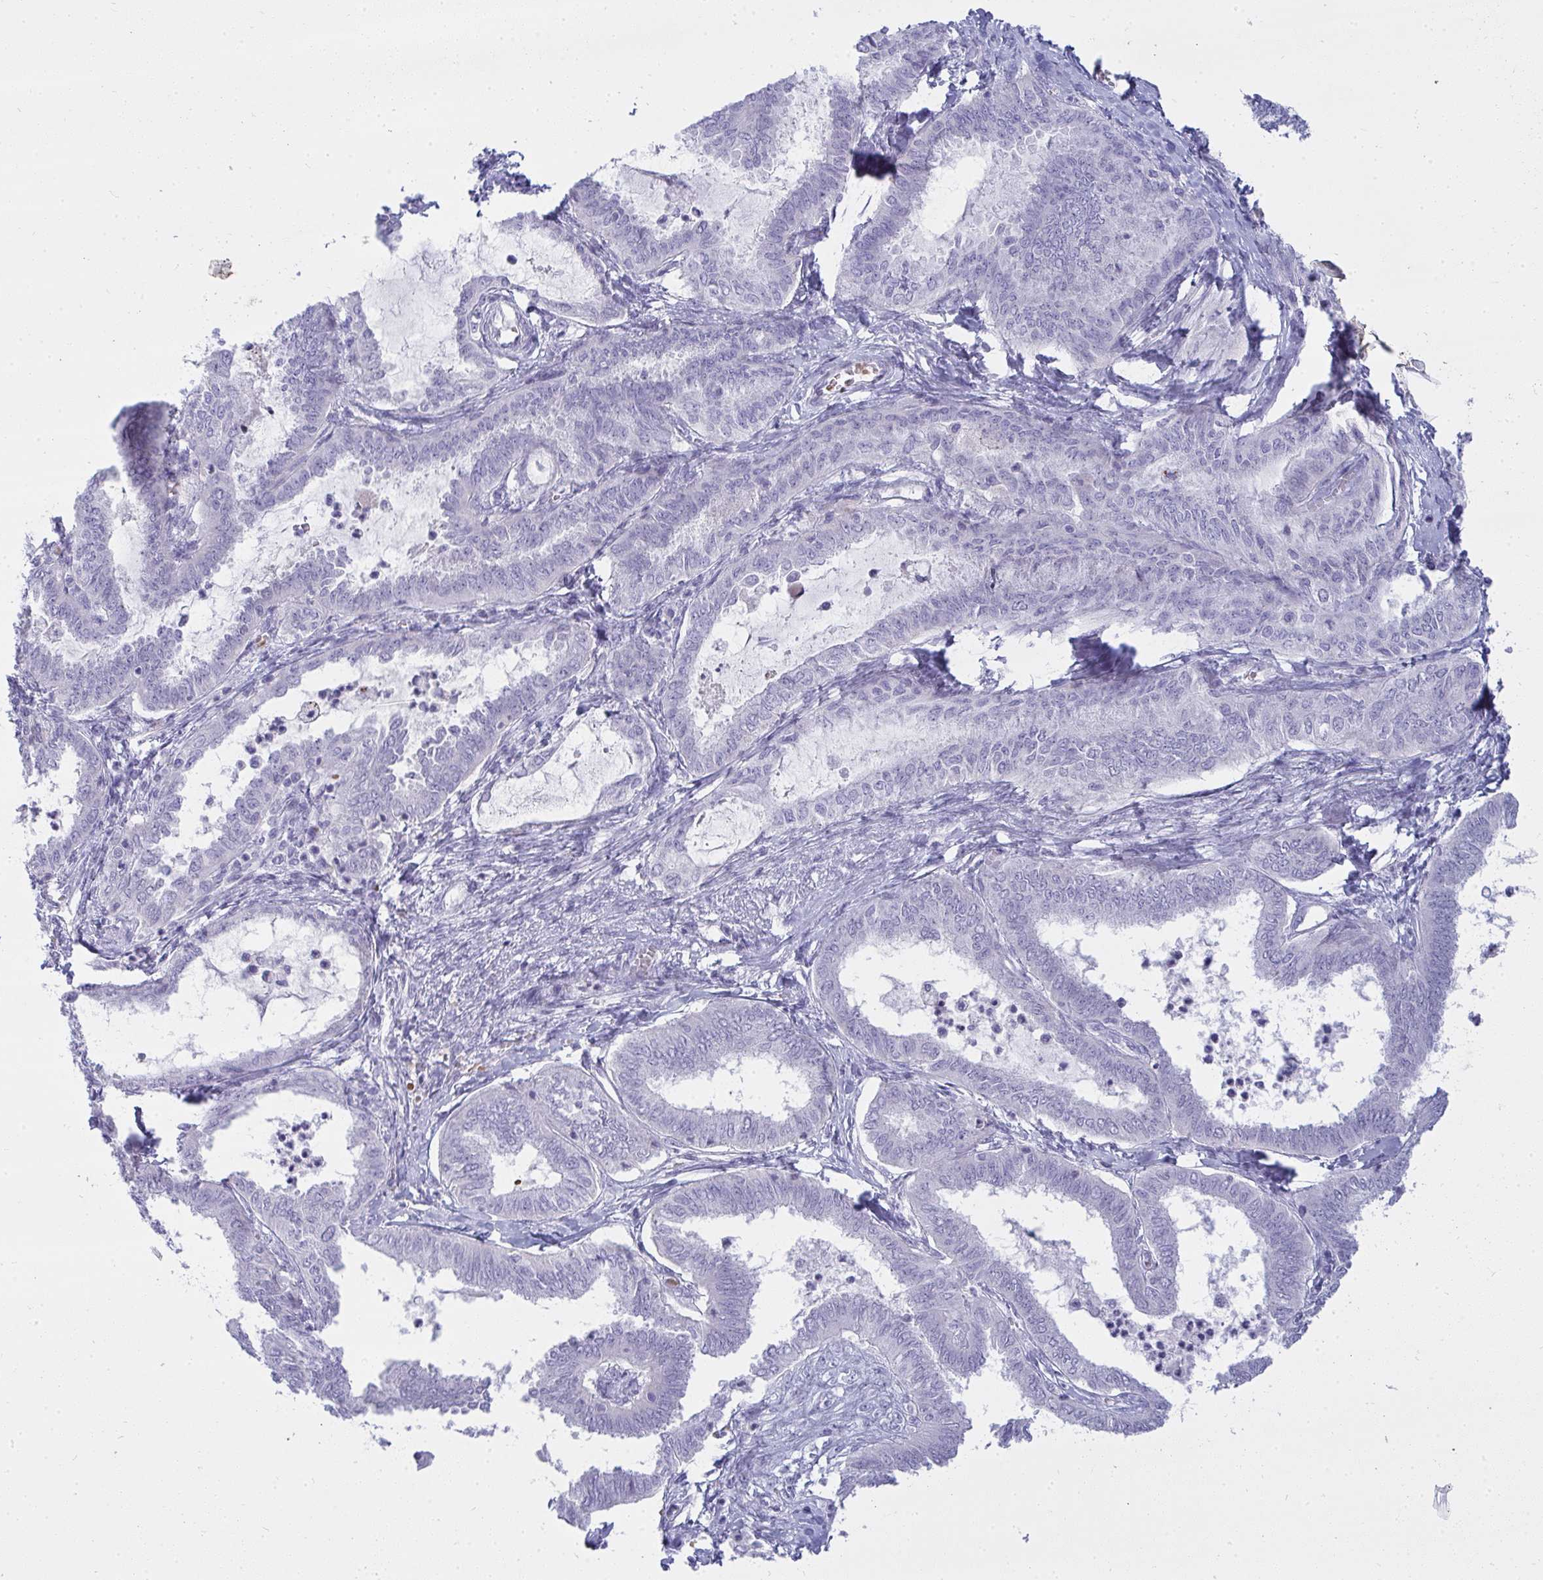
{"staining": {"intensity": "negative", "quantity": "none", "location": "none"}, "tissue": "ovarian cancer", "cell_type": "Tumor cells", "image_type": "cancer", "snomed": [{"axis": "morphology", "description": "Carcinoma, endometroid"}, {"axis": "topography", "description": "Ovary"}], "caption": "Tumor cells are negative for brown protein staining in ovarian endometroid carcinoma.", "gene": "ZNF182", "patient": {"sex": "female", "age": 70}}